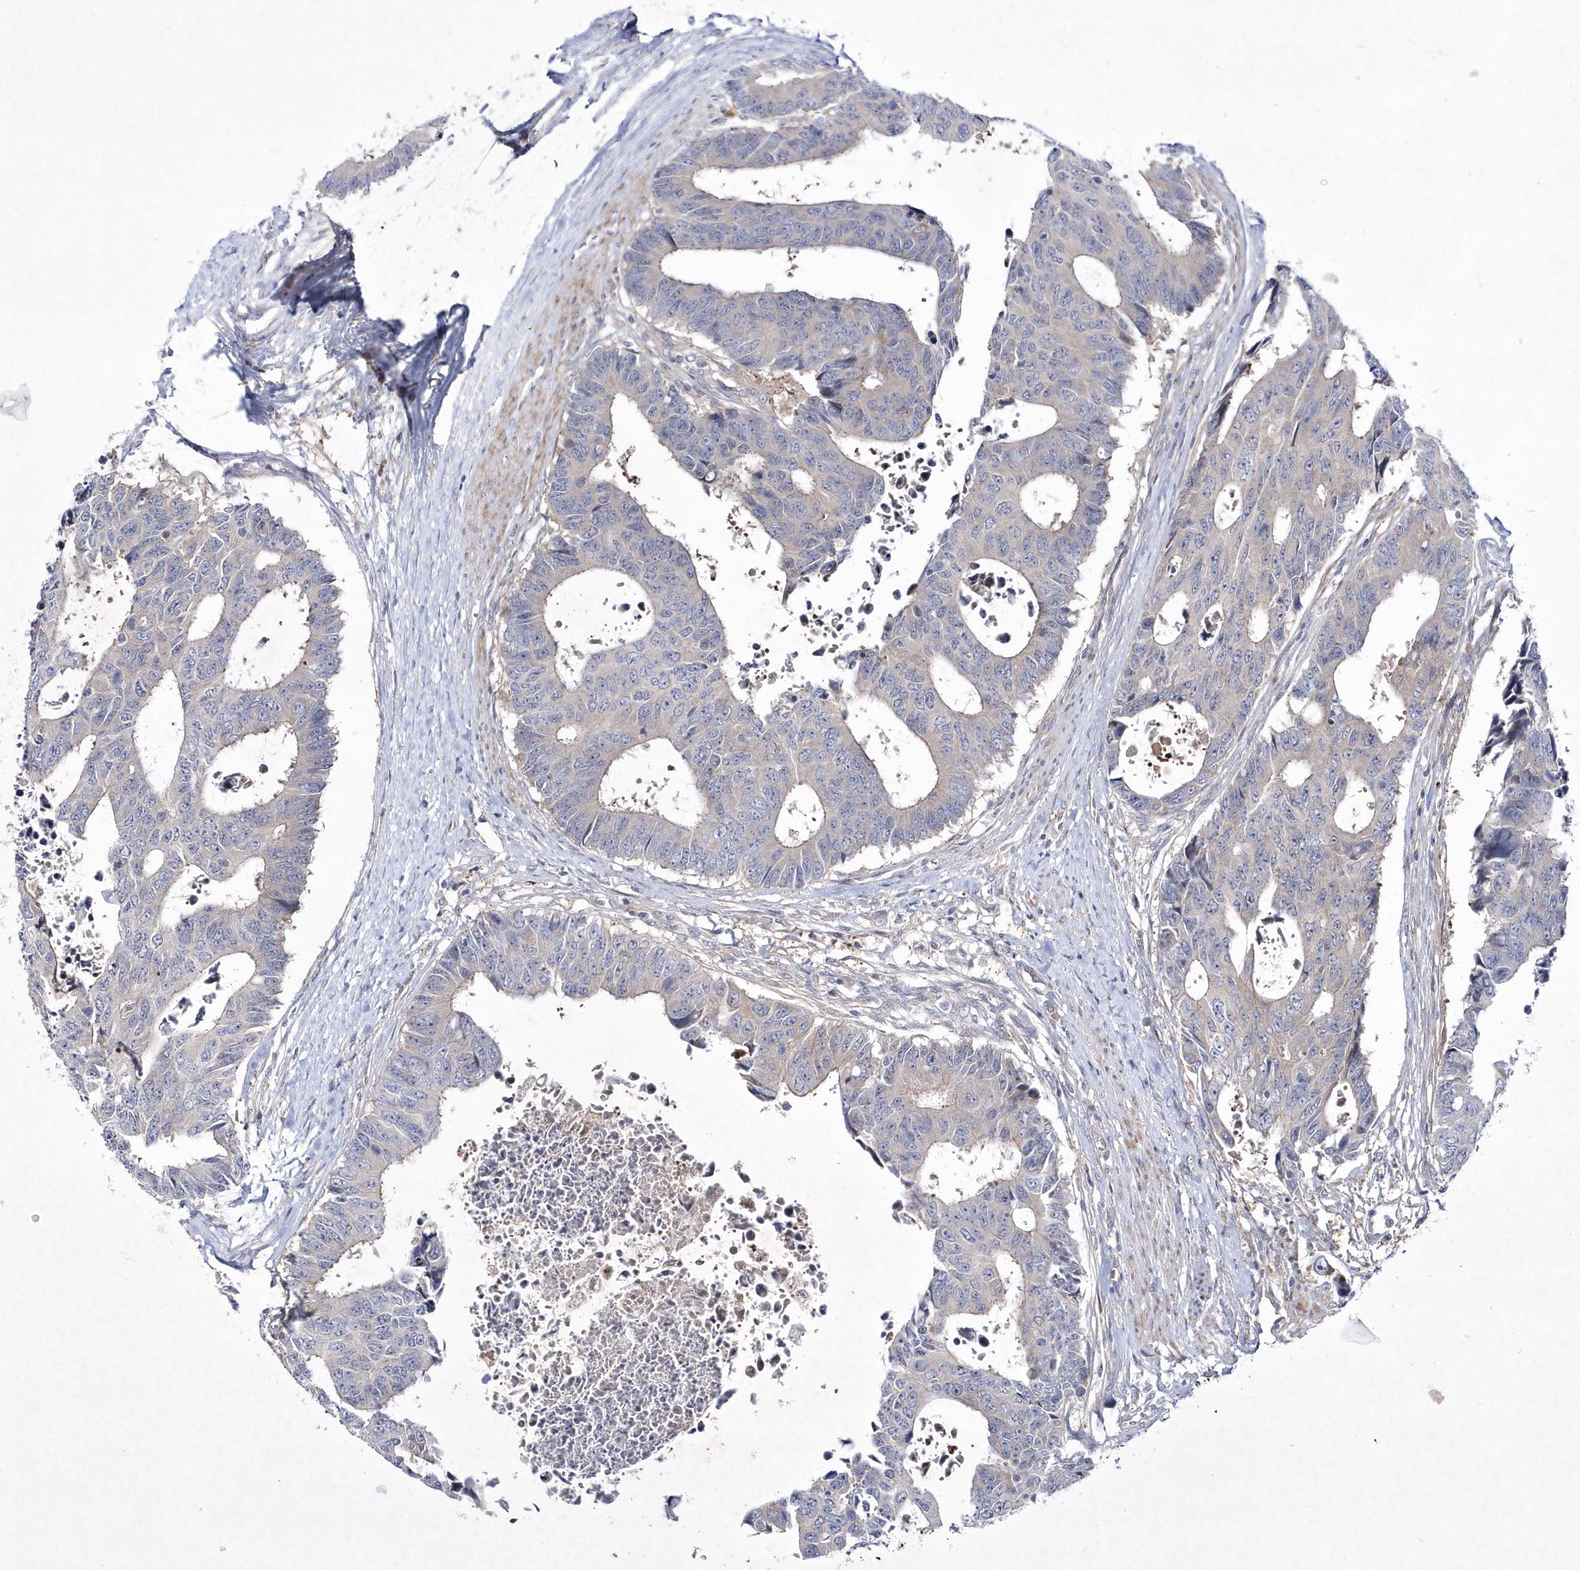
{"staining": {"intensity": "negative", "quantity": "none", "location": "none"}, "tissue": "colorectal cancer", "cell_type": "Tumor cells", "image_type": "cancer", "snomed": [{"axis": "morphology", "description": "Adenocarcinoma, NOS"}, {"axis": "topography", "description": "Rectum"}], "caption": "This is an IHC image of human colorectal cancer (adenocarcinoma). There is no expression in tumor cells.", "gene": "DSPP", "patient": {"sex": "male", "age": 84}}